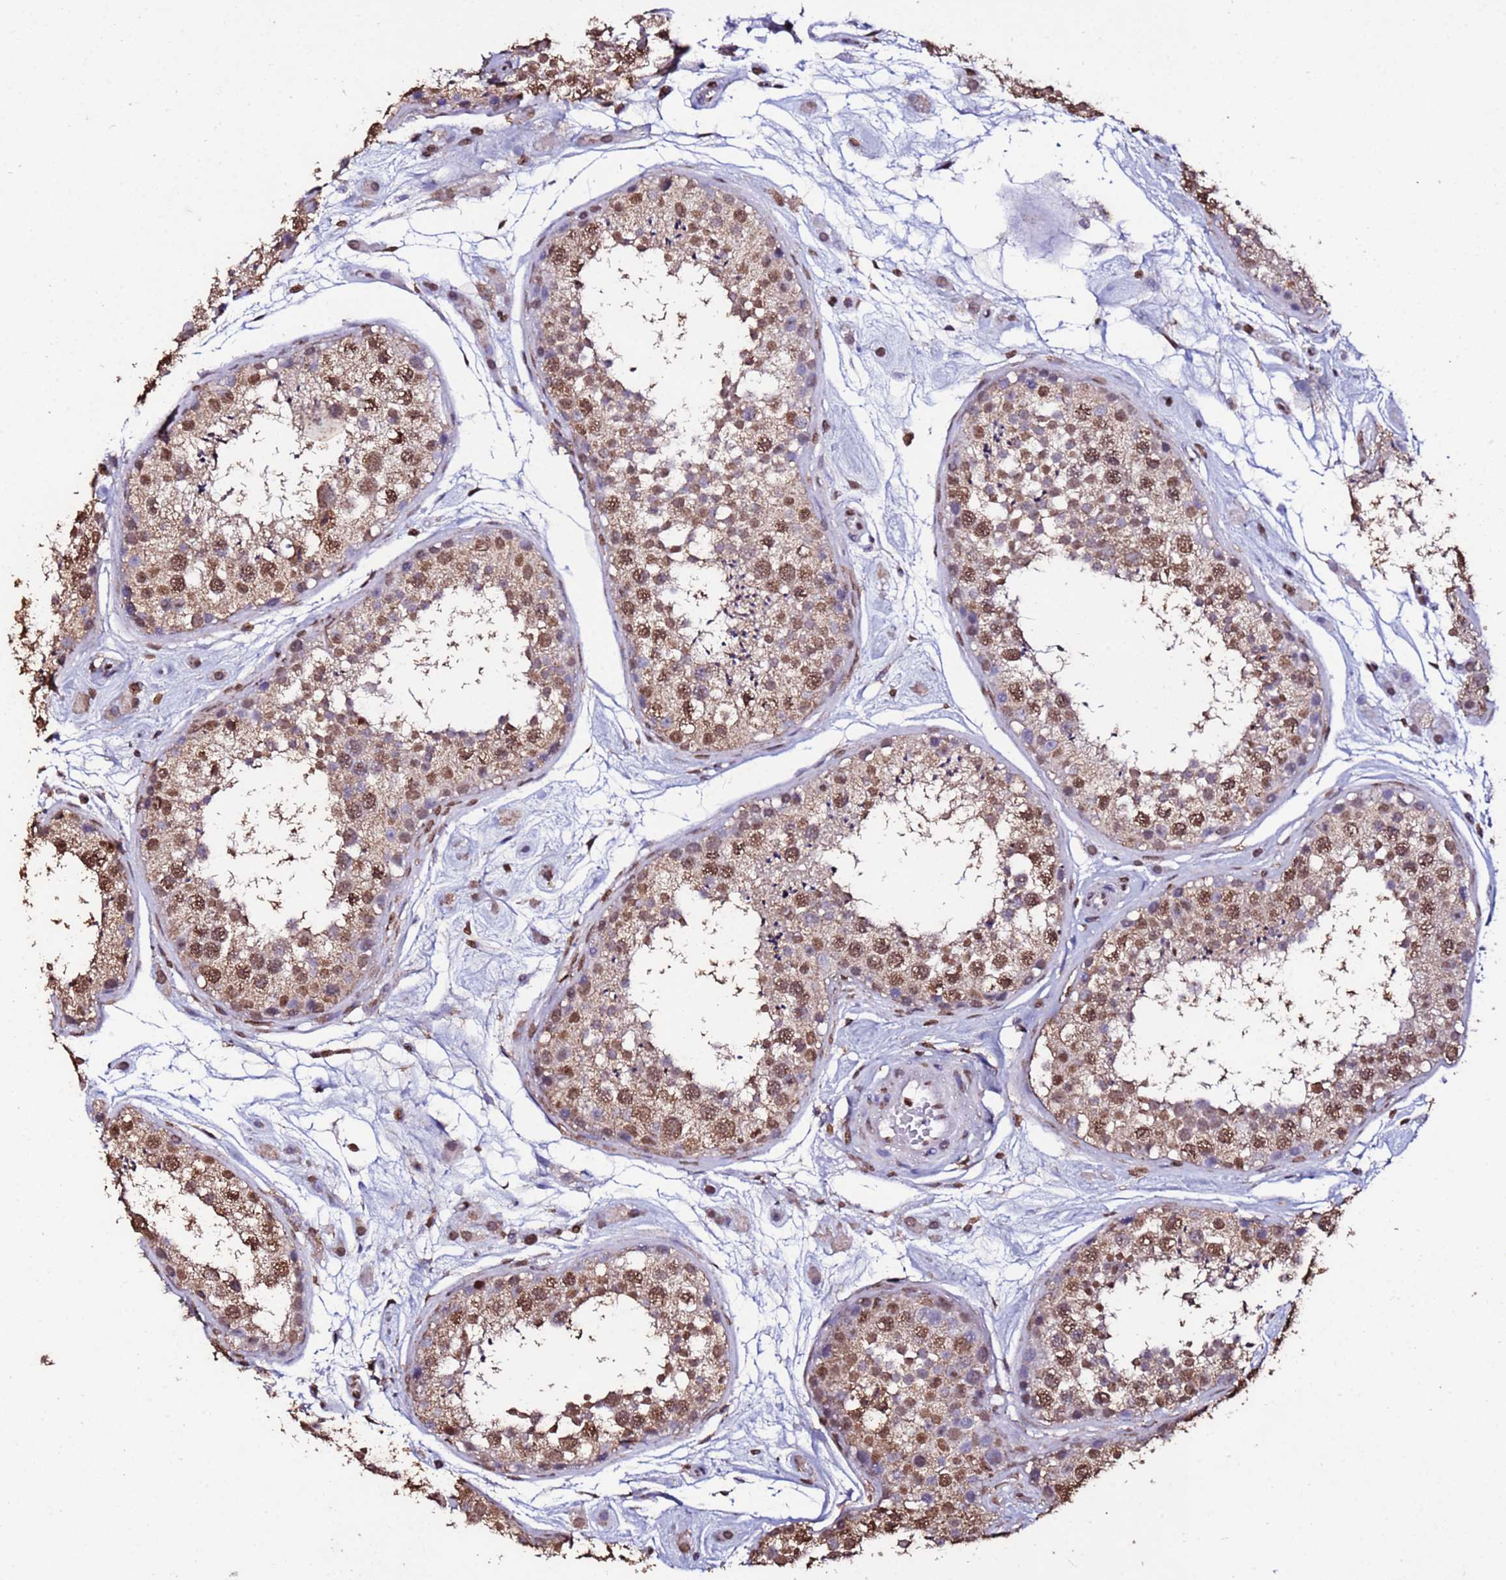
{"staining": {"intensity": "moderate", "quantity": ">75%", "location": "cytoplasmic/membranous,nuclear"}, "tissue": "testis", "cell_type": "Cells in seminiferous ducts", "image_type": "normal", "snomed": [{"axis": "morphology", "description": "Normal tissue, NOS"}, {"axis": "topography", "description": "Testis"}], "caption": "Protein expression analysis of unremarkable testis demonstrates moderate cytoplasmic/membranous,nuclear staining in about >75% of cells in seminiferous ducts. (DAB (3,3'-diaminobenzidine) IHC, brown staining for protein, blue staining for nuclei).", "gene": "TRIP6", "patient": {"sex": "male", "age": 25}}